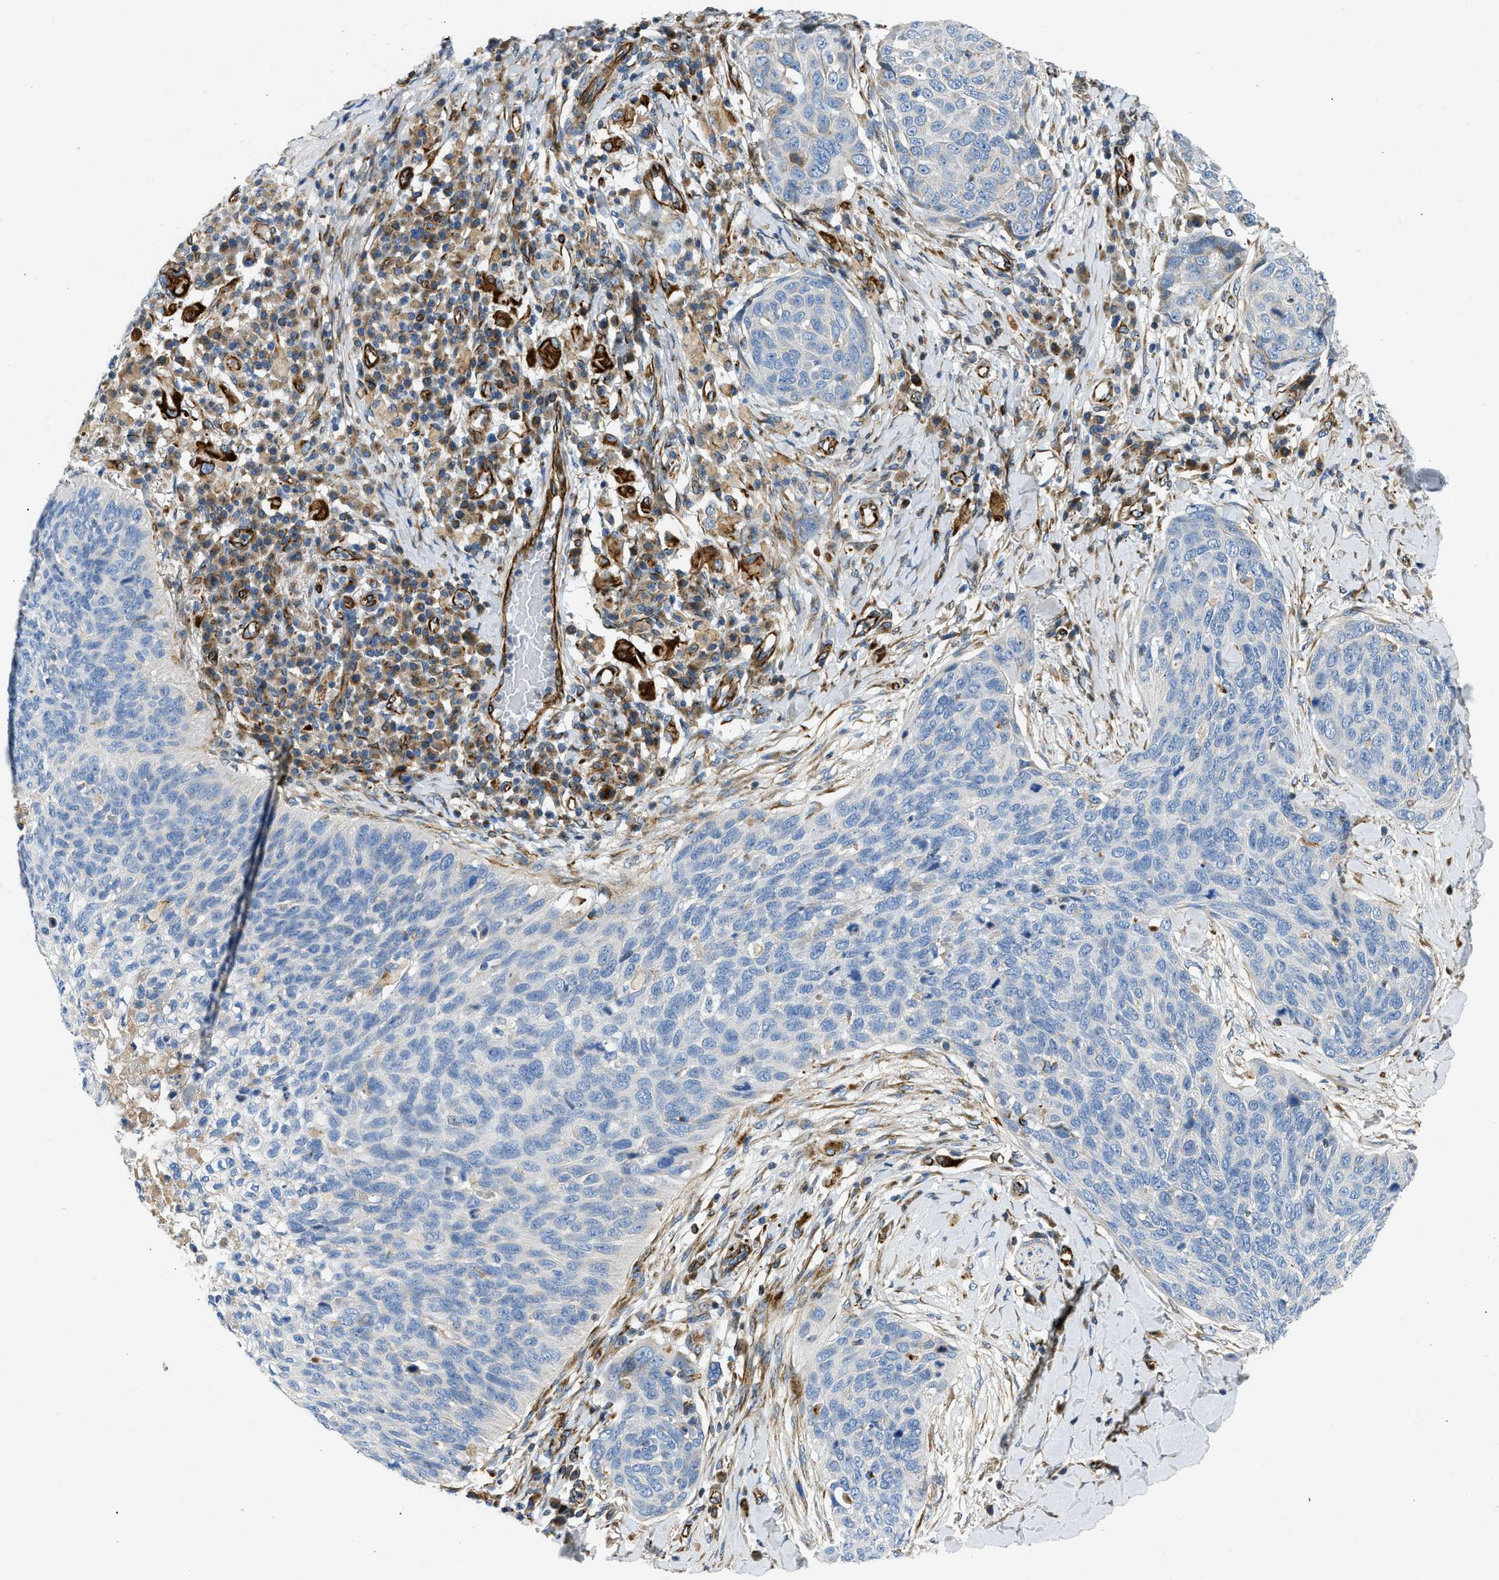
{"staining": {"intensity": "negative", "quantity": "none", "location": "none"}, "tissue": "skin cancer", "cell_type": "Tumor cells", "image_type": "cancer", "snomed": [{"axis": "morphology", "description": "Squamous cell carcinoma in situ, NOS"}, {"axis": "morphology", "description": "Squamous cell carcinoma, NOS"}, {"axis": "topography", "description": "Skin"}], "caption": "High magnification brightfield microscopy of skin cancer stained with DAB (3,3'-diaminobenzidine) (brown) and counterstained with hematoxylin (blue): tumor cells show no significant positivity. The staining is performed using DAB brown chromogen with nuclei counter-stained in using hematoxylin.", "gene": "ULK4", "patient": {"sex": "male", "age": 93}}